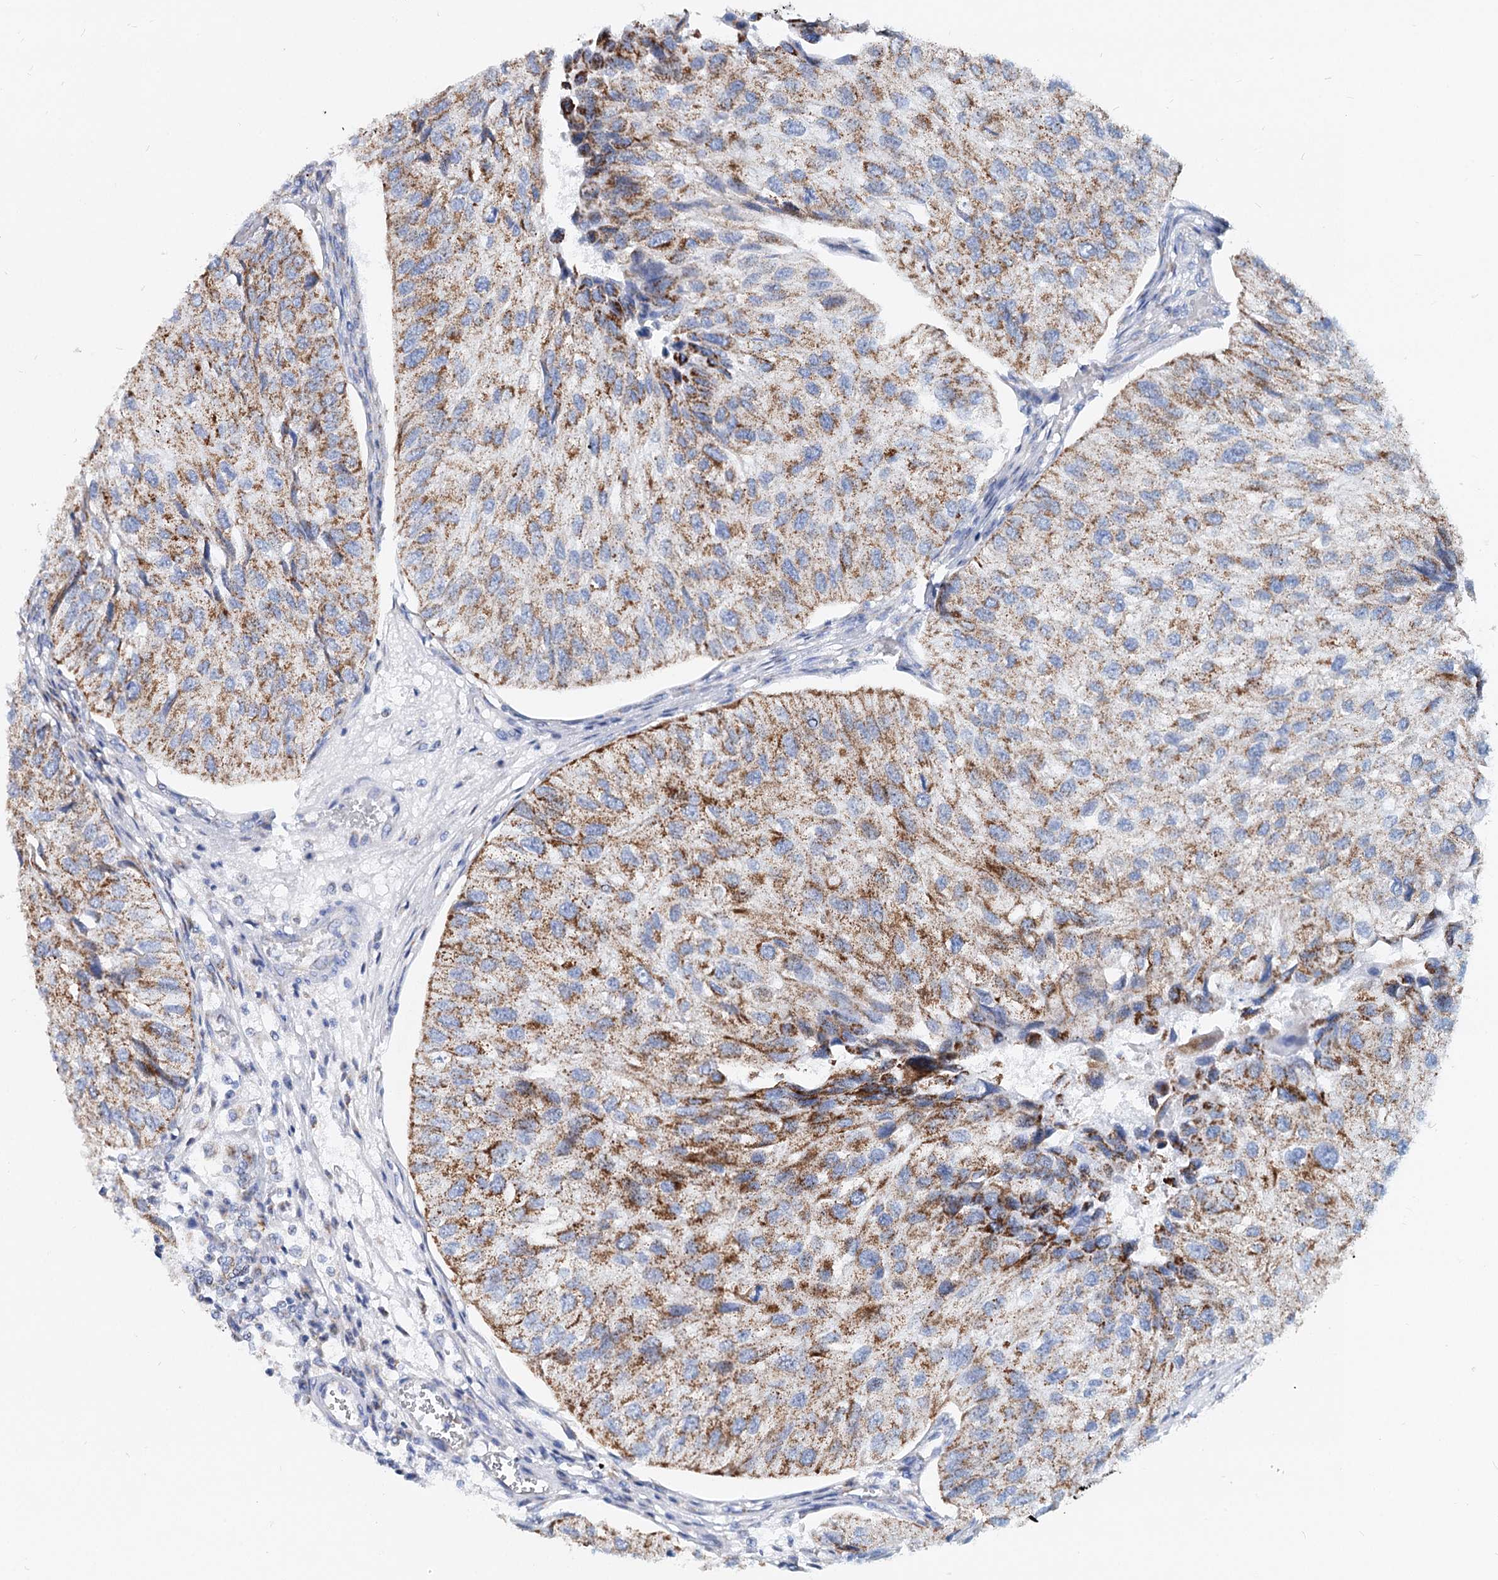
{"staining": {"intensity": "moderate", "quantity": ">75%", "location": "cytoplasmic/membranous"}, "tissue": "urothelial cancer", "cell_type": "Tumor cells", "image_type": "cancer", "snomed": [{"axis": "morphology", "description": "Urothelial carcinoma, Low grade"}, {"axis": "topography", "description": "Urinary bladder"}], "caption": "IHC micrograph of neoplastic tissue: low-grade urothelial carcinoma stained using IHC demonstrates medium levels of moderate protein expression localized specifically in the cytoplasmic/membranous of tumor cells, appearing as a cytoplasmic/membranous brown color.", "gene": "MCCC2", "patient": {"sex": "female", "age": 89}}